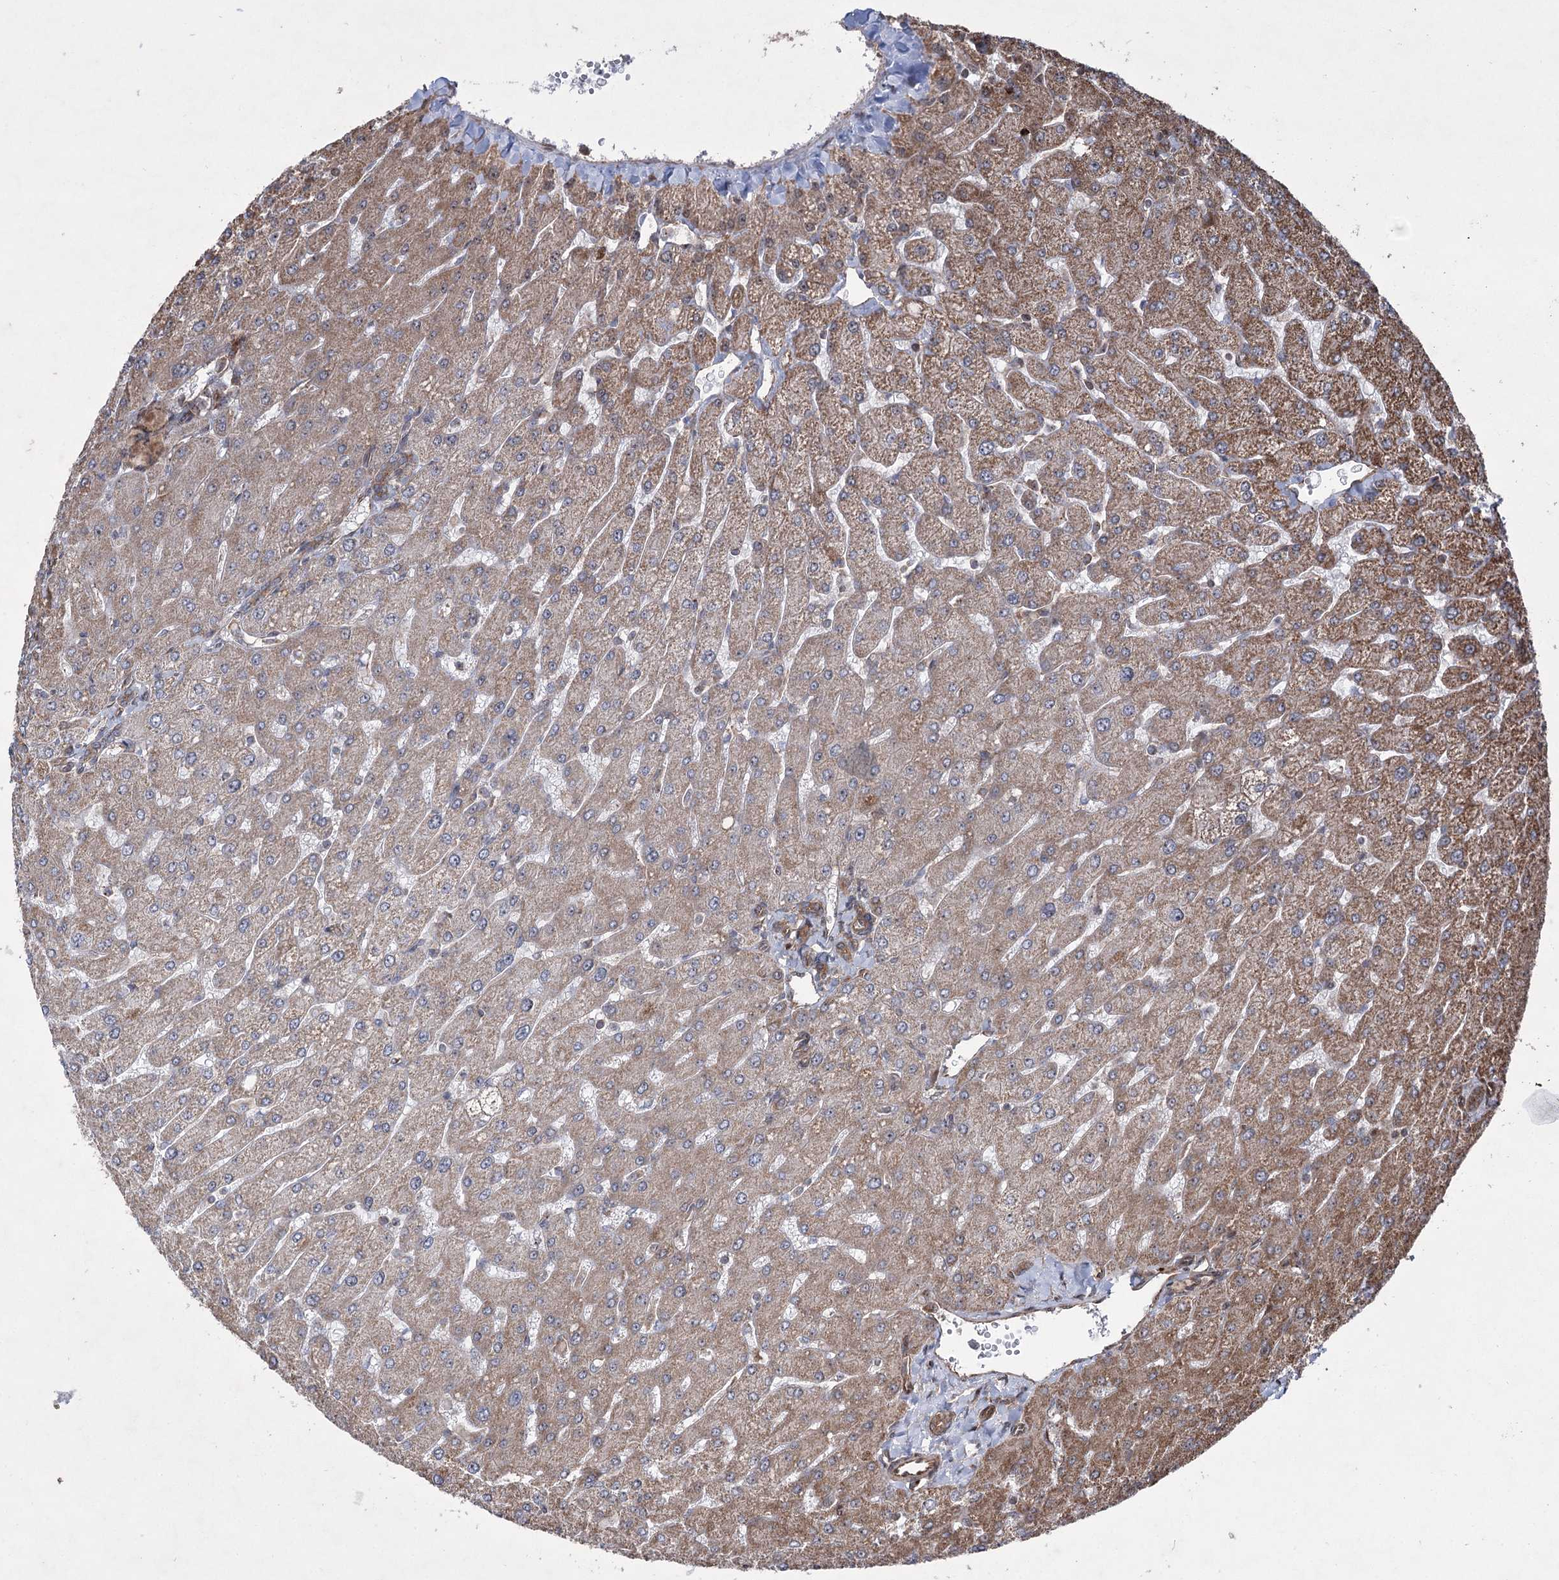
{"staining": {"intensity": "moderate", "quantity": ">75%", "location": "cytoplasmic/membranous"}, "tissue": "liver", "cell_type": "Cholangiocytes", "image_type": "normal", "snomed": [{"axis": "morphology", "description": "Normal tissue, NOS"}, {"axis": "topography", "description": "Liver"}], "caption": "Immunohistochemistry histopathology image of unremarkable liver: human liver stained using immunohistochemistry (IHC) reveals medium levels of moderate protein expression localized specifically in the cytoplasmic/membranous of cholangiocytes, appearing as a cytoplasmic/membranous brown color.", "gene": "SERINC5", "patient": {"sex": "male", "age": 55}}